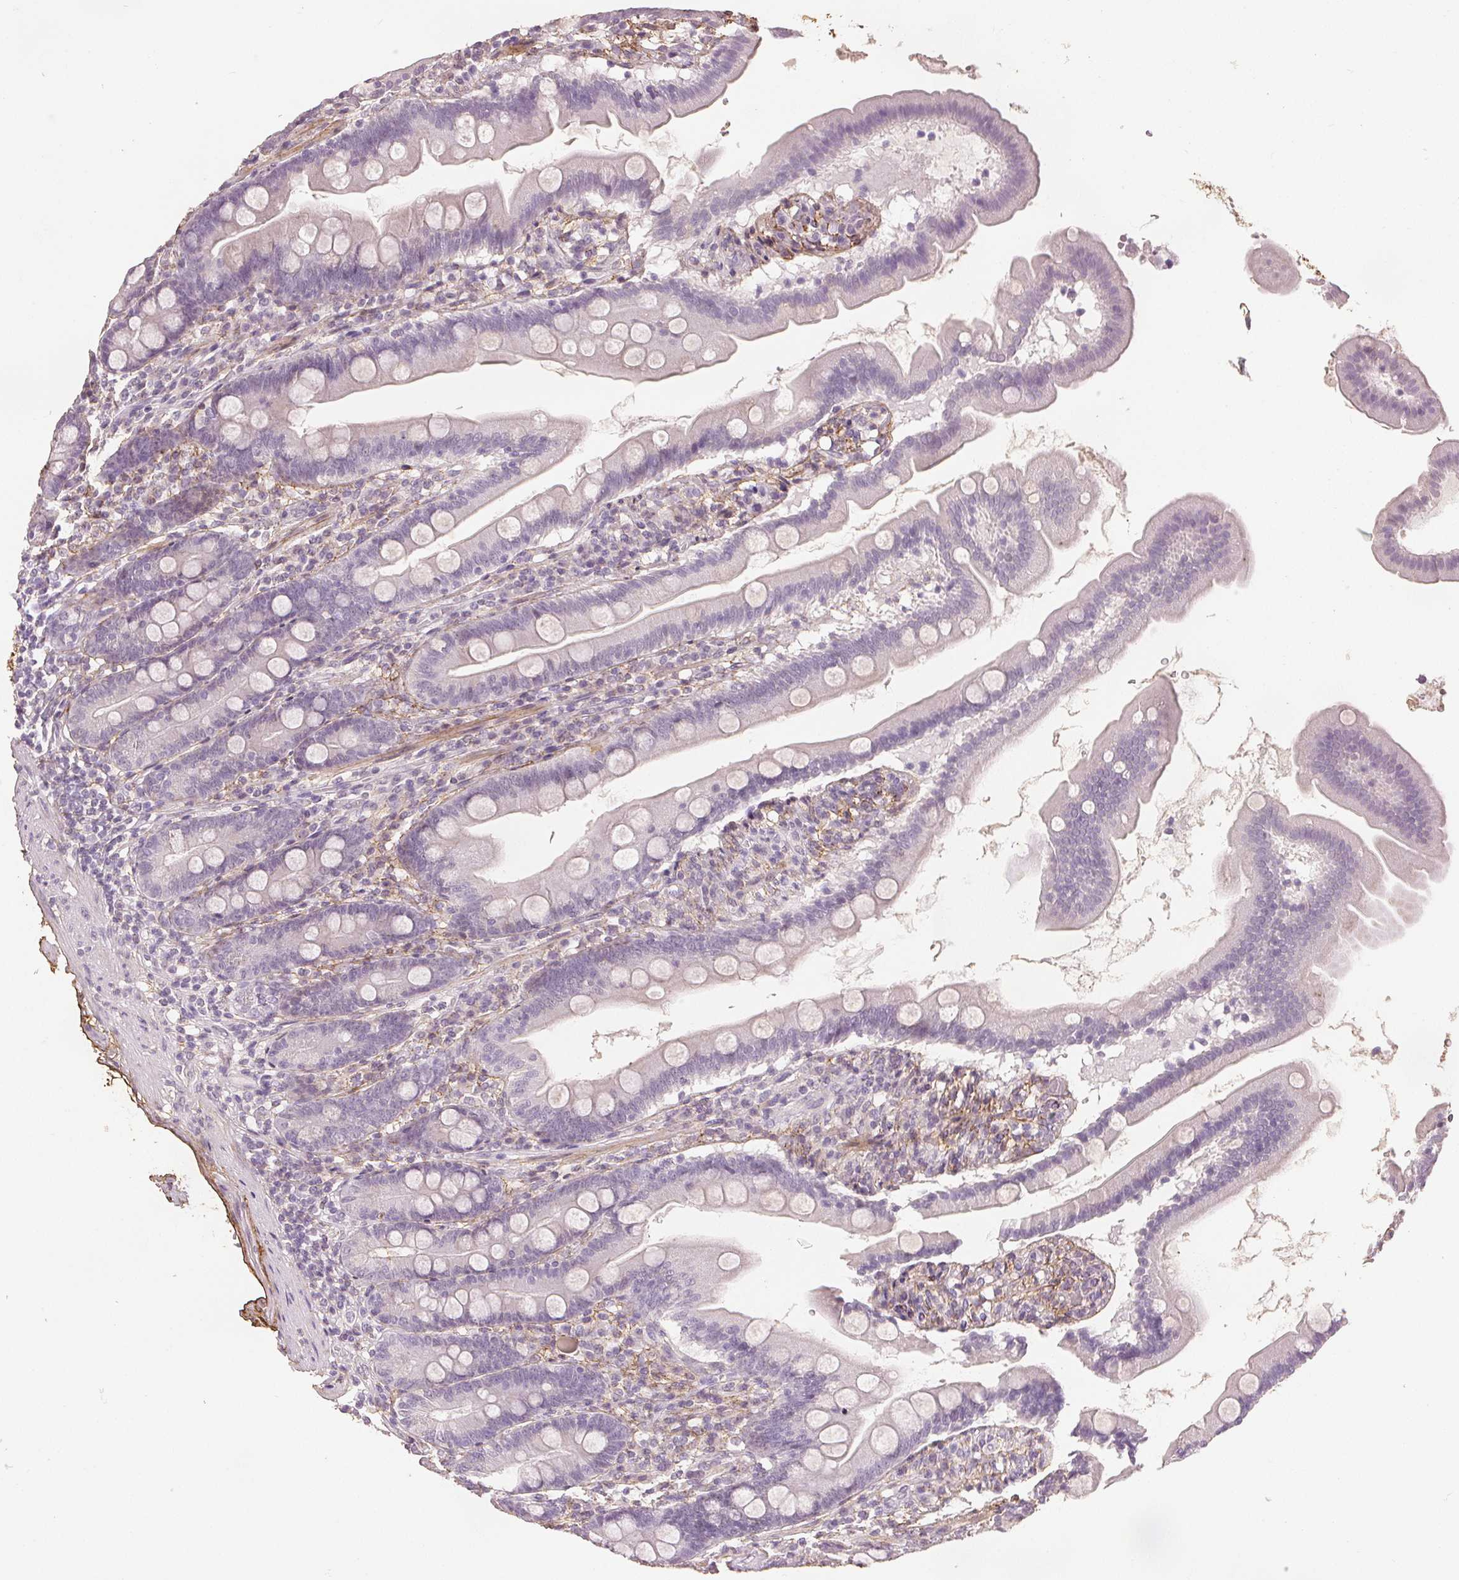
{"staining": {"intensity": "negative", "quantity": "none", "location": "none"}, "tissue": "duodenum", "cell_type": "Glandular cells", "image_type": "normal", "snomed": [{"axis": "morphology", "description": "Normal tissue, NOS"}, {"axis": "topography", "description": "Duodenum"}], "caption": "This is an immunohistochemistry (IHC) micrograph of benign human duodenum. There is no expression in glandular cells.", "gene": "FBN1", "patient": {"sex": "female", "age": 67}}